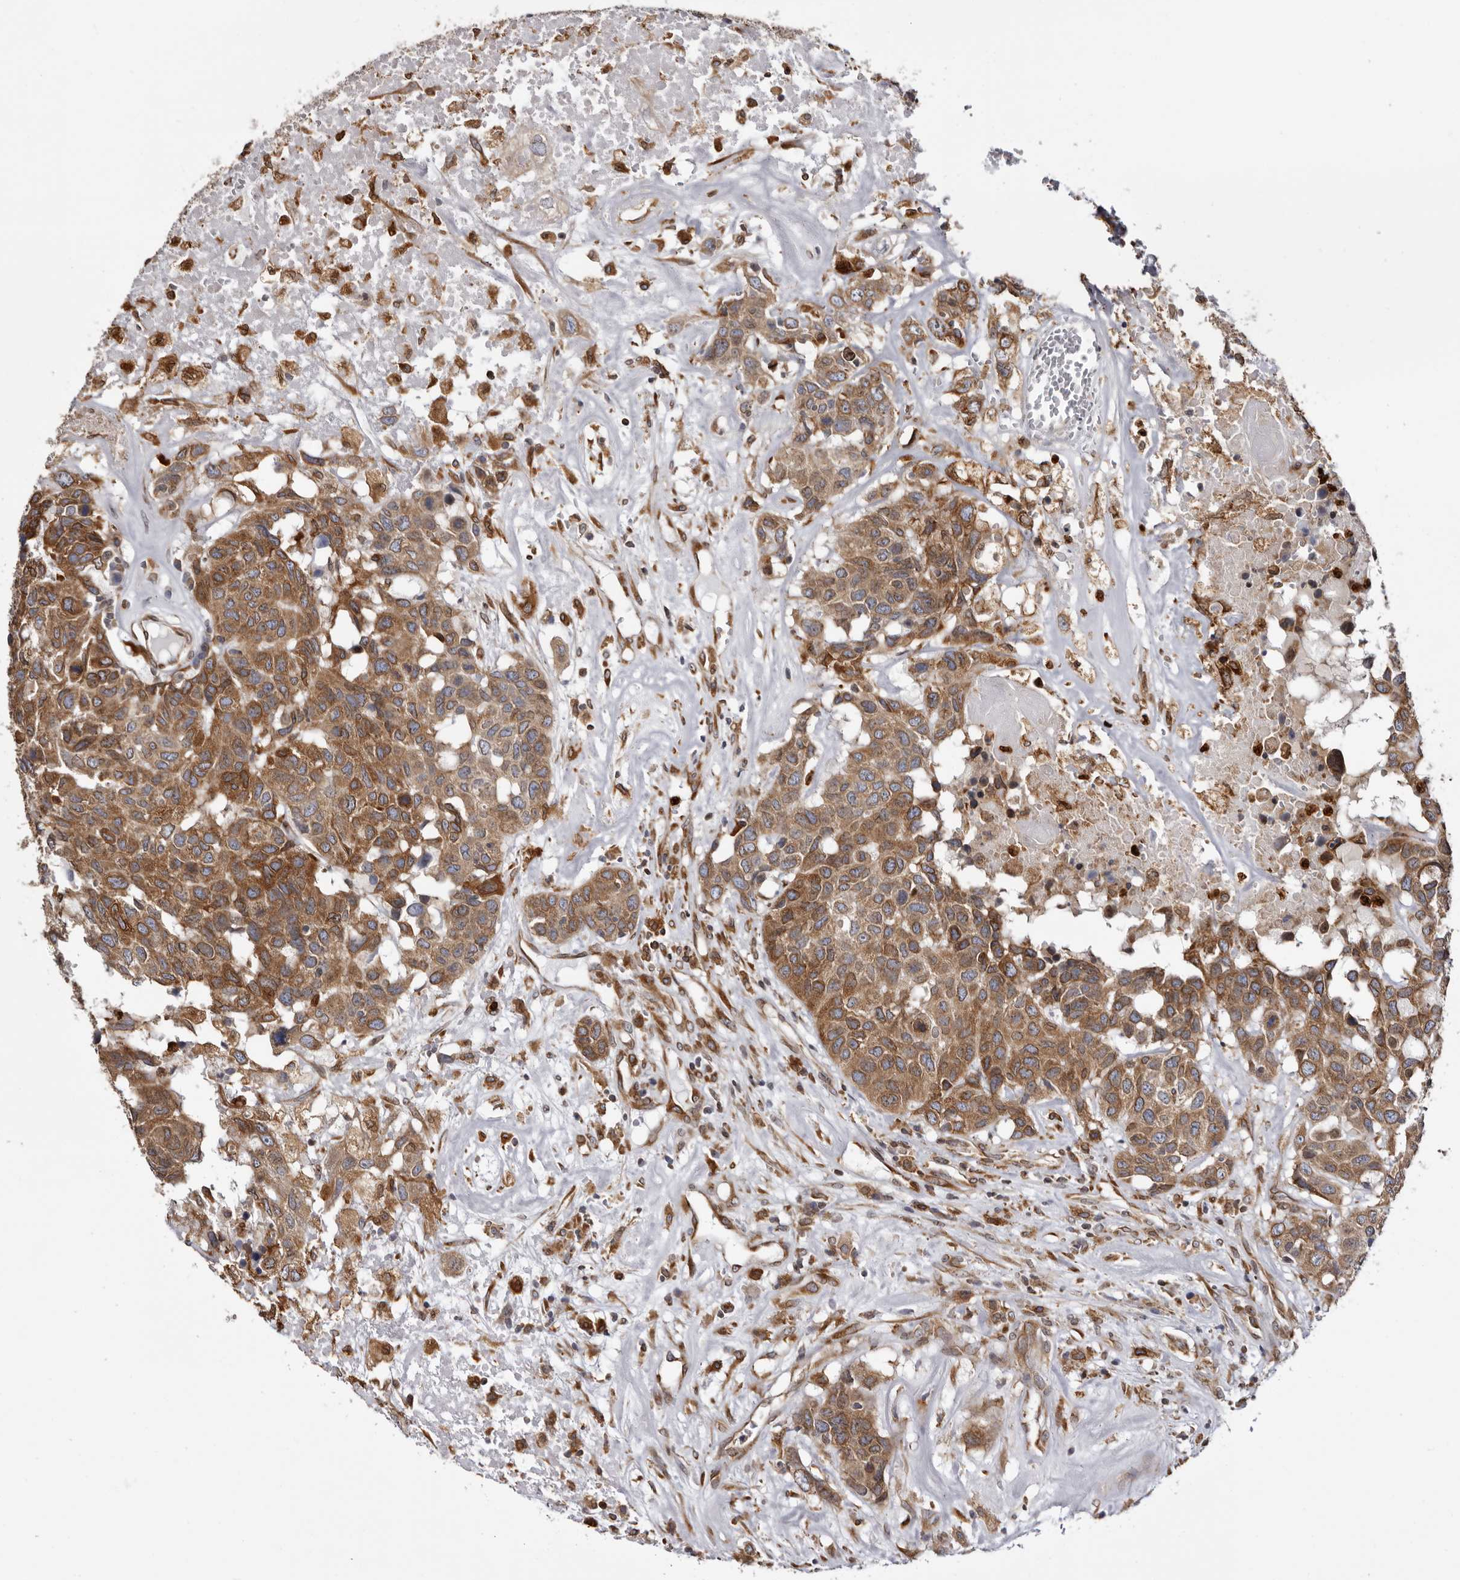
{"staining": {"intensity": "moderate", "quantity": ">75%", "location": "cytoplasmic/membranous"}, "tissue": "head and neck cancer", "cell_type": "Tumor cells", "image_type": "cancer", "snomed": [{"axis": "morphology", "description": "Squamous cell carcinoma, NOS"}, {"axis": "topography", "description": "Head-Neck"}], "caption": "Immunohistochemistry (IHC) staining of head and neck cancer (squamous cell carcinoma), which displays medium levels of moderate cytoplasmic/membranous expression in approximately >75% of tumor cells indicating moderate cytoplasmic/membranous protein positivity. The staining was performed using DAB (3,3'-diaminobenzidine) (brown) for protein detection and nuclei were counterstained in hematoxylin (blue).", "gene": "C4orf3", "patient": {"sex": "male", "age": 66}}